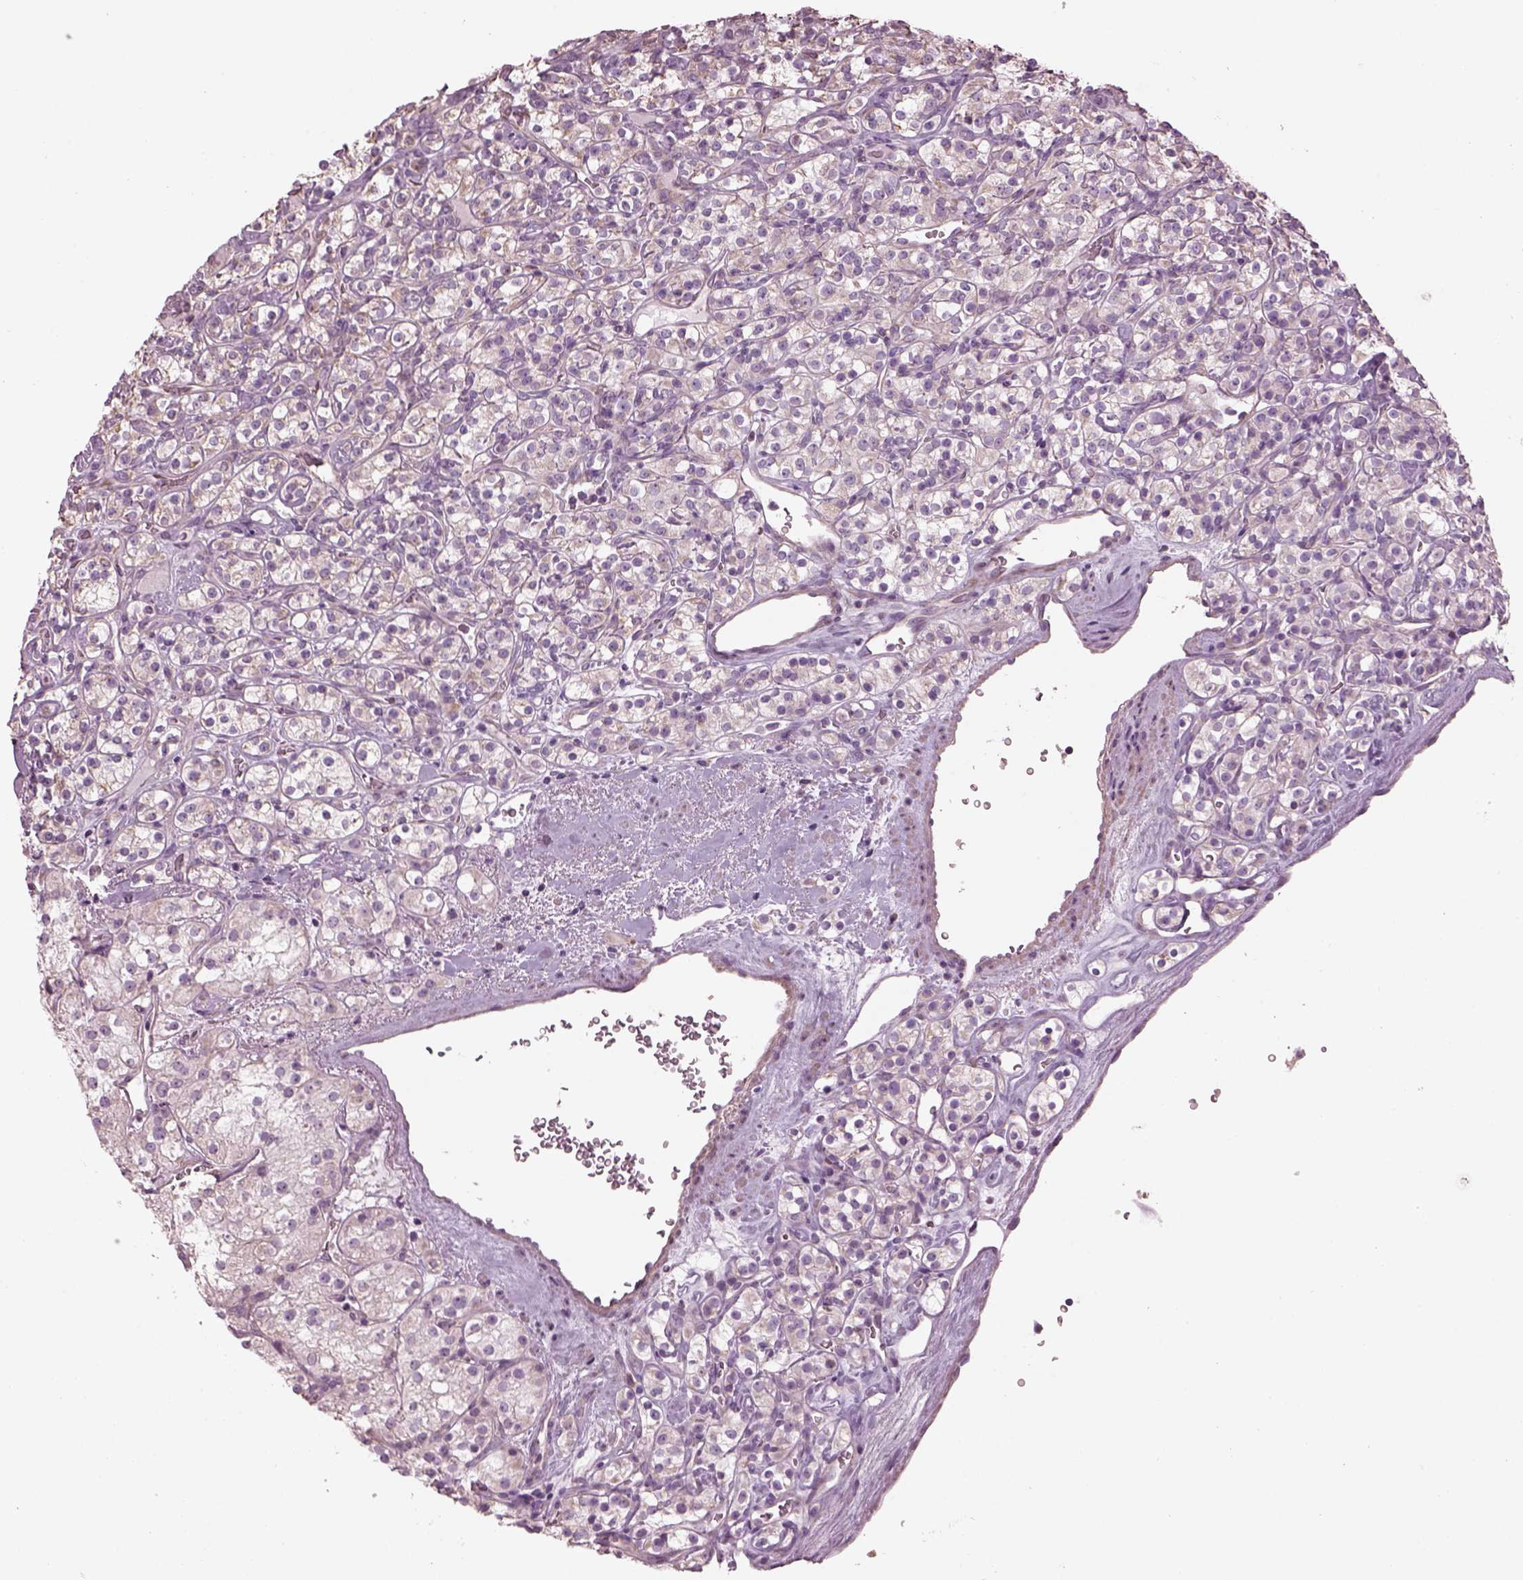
{"staining": {"intensity": "negative", "quantity": "none", "location": "none"}, "tissue": "renal cancer", "cell_type": "Tumor cells", "image_type": "cancer", "snomed": [{"axis": "morphology", "description": "Adenocarcinoma, NOS"}, {"axis": "topography", "description": "Kidney"}], "caption": "An immunohistochemistry photomicrograph of adenocarcinoma (renal) is shown. There is no staining in tumor cells of adenocarcinoma (renal).", "gene": "SPATA7", "patient": {"sex": "male", "age": 77}}